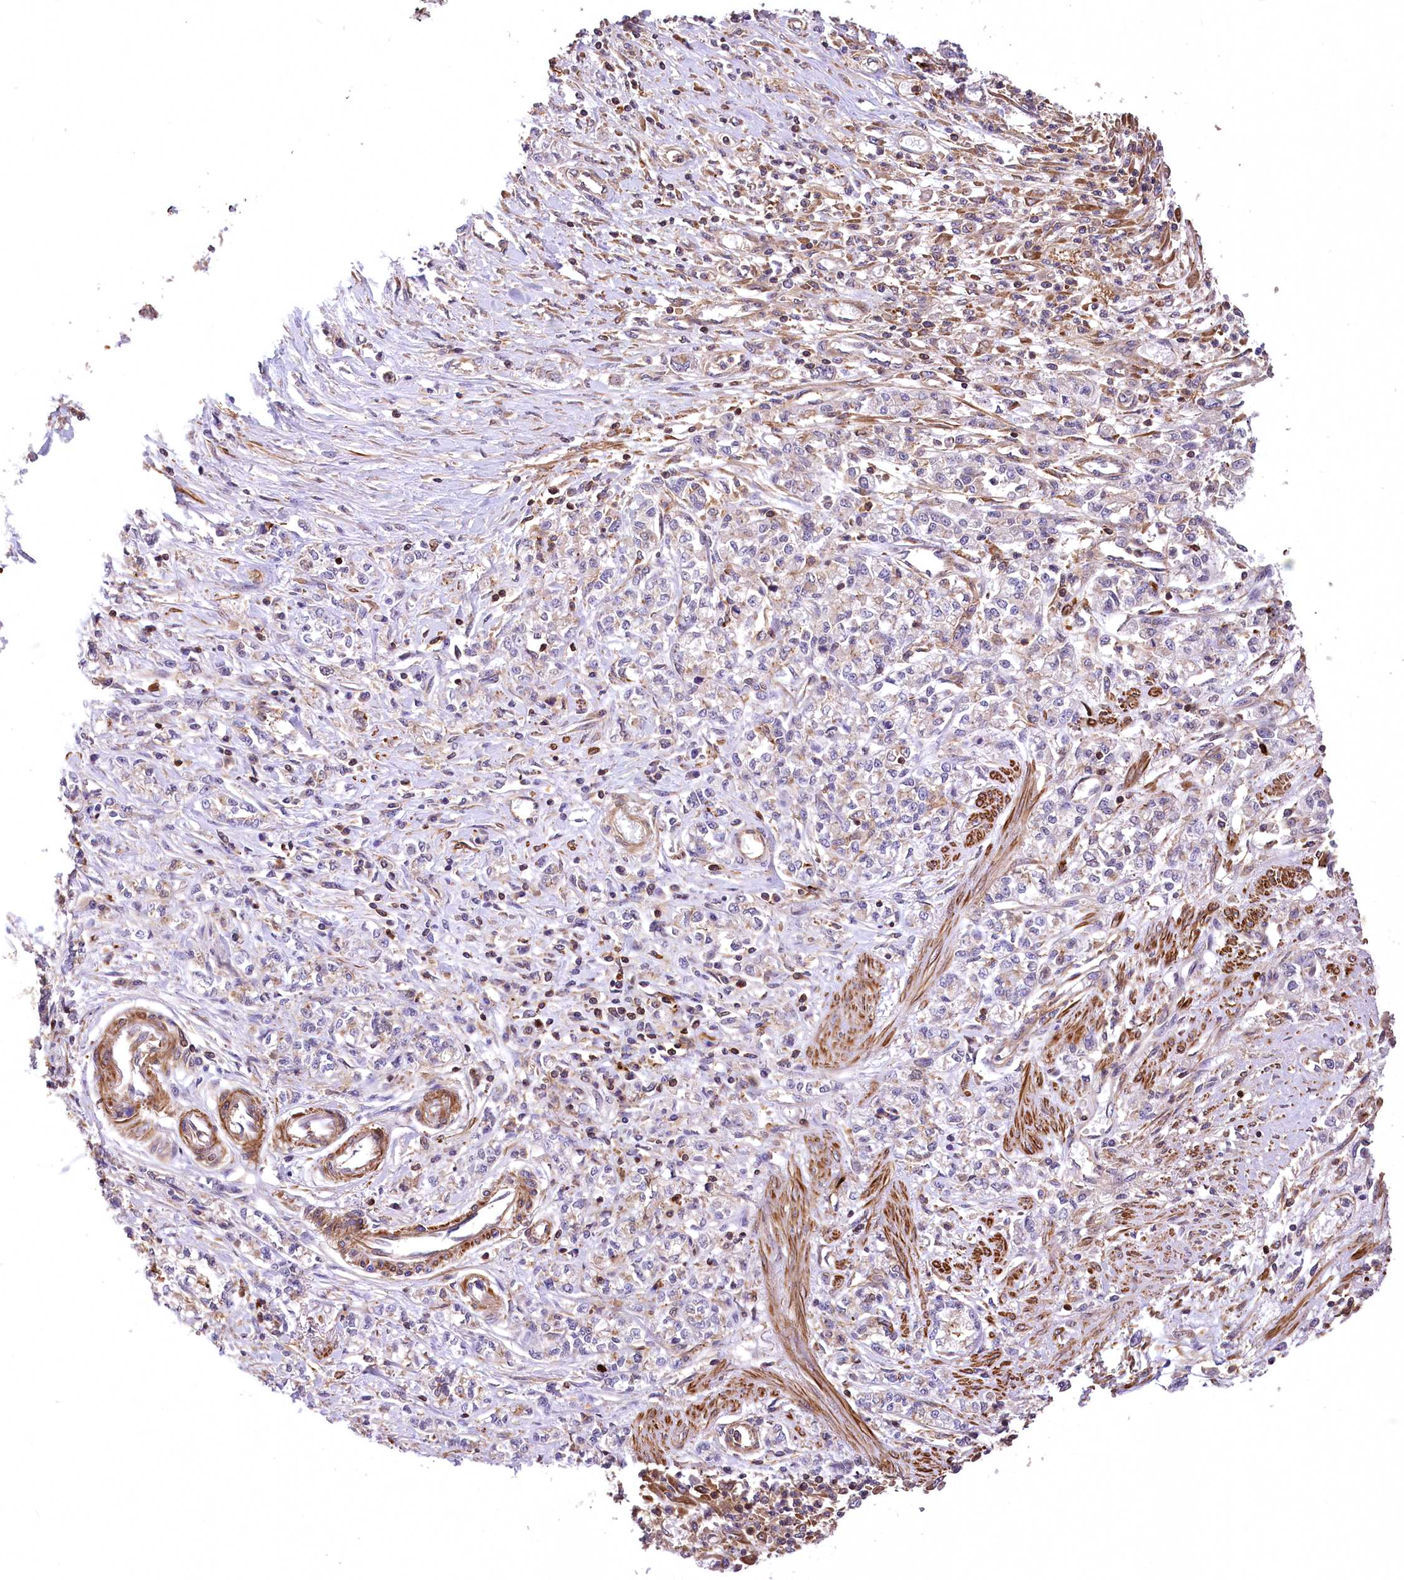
{"staining": {"intensity": "negative", "quantity": "none", "location": "none"}, "tissue": "stomach cancer", "cell_type": "Tumor cells", "image_type": "cancer", "snomed": [{"axis": "morphology", "description": "Adenocarcinoma, NOS"}, {"axis": "topography", "description": "Stomach"}], "caption": "This is an IHC histopathology image of human stomach cancer (adenocarcinoma). There is no positivity in tumor cells.", "gene": "DPP3", "patient": {"sex": "female", "age": 76}}